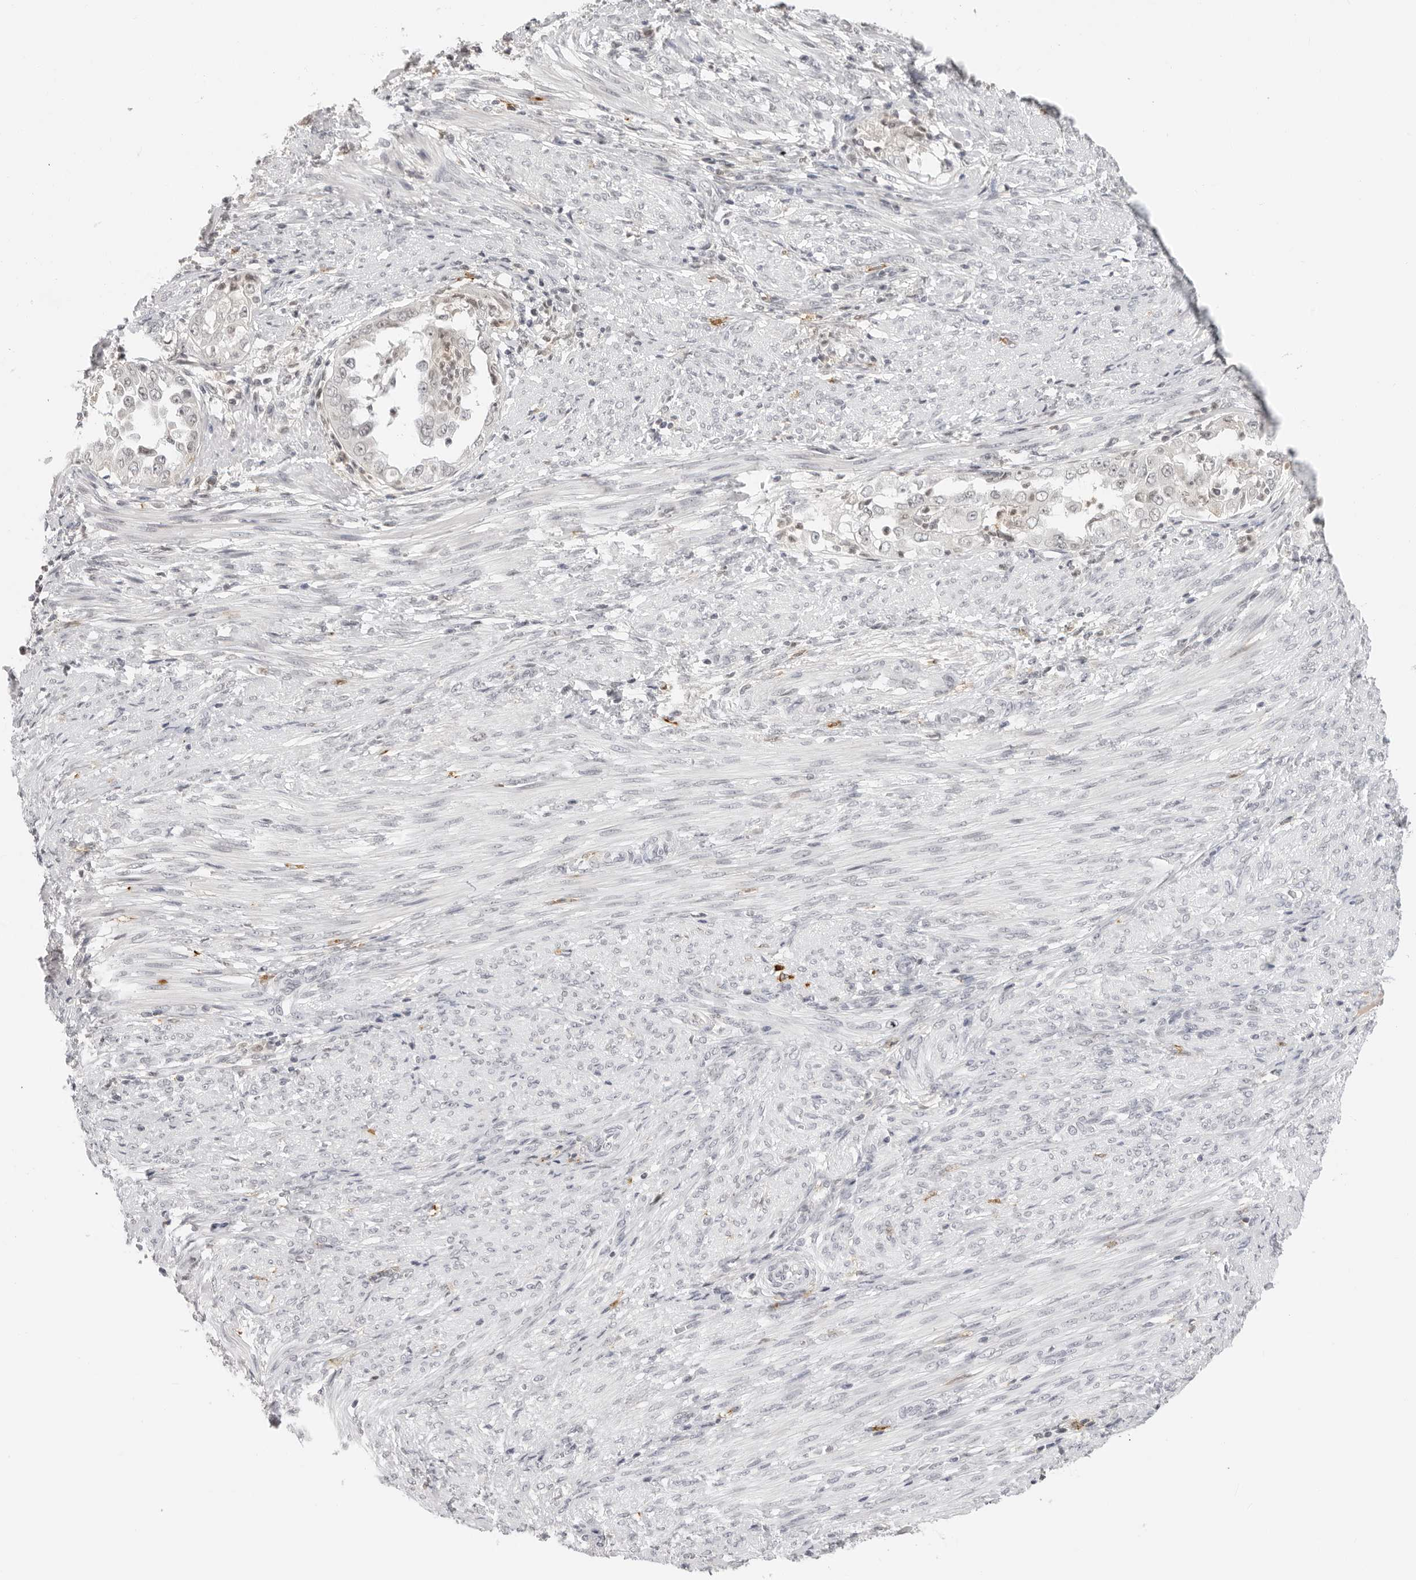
{"staining": {"intensity": "weak", "quantity": "<25%", "location": "nuclear"}, "tissue": "endometrial cancer", "cell_type": "Tumor cells", "image_type": "cancer", "snomed": [{"axis": "morphology", "description": "Adenocarcinoma, NOS"}, {"axis": "topography", "description": "Endometrium"}], "caption": "Tumor cells are negative for protein expression in human endometrial cancer.", "gene": "MSH6", "patient": {"sex": "female", "age": 85}}